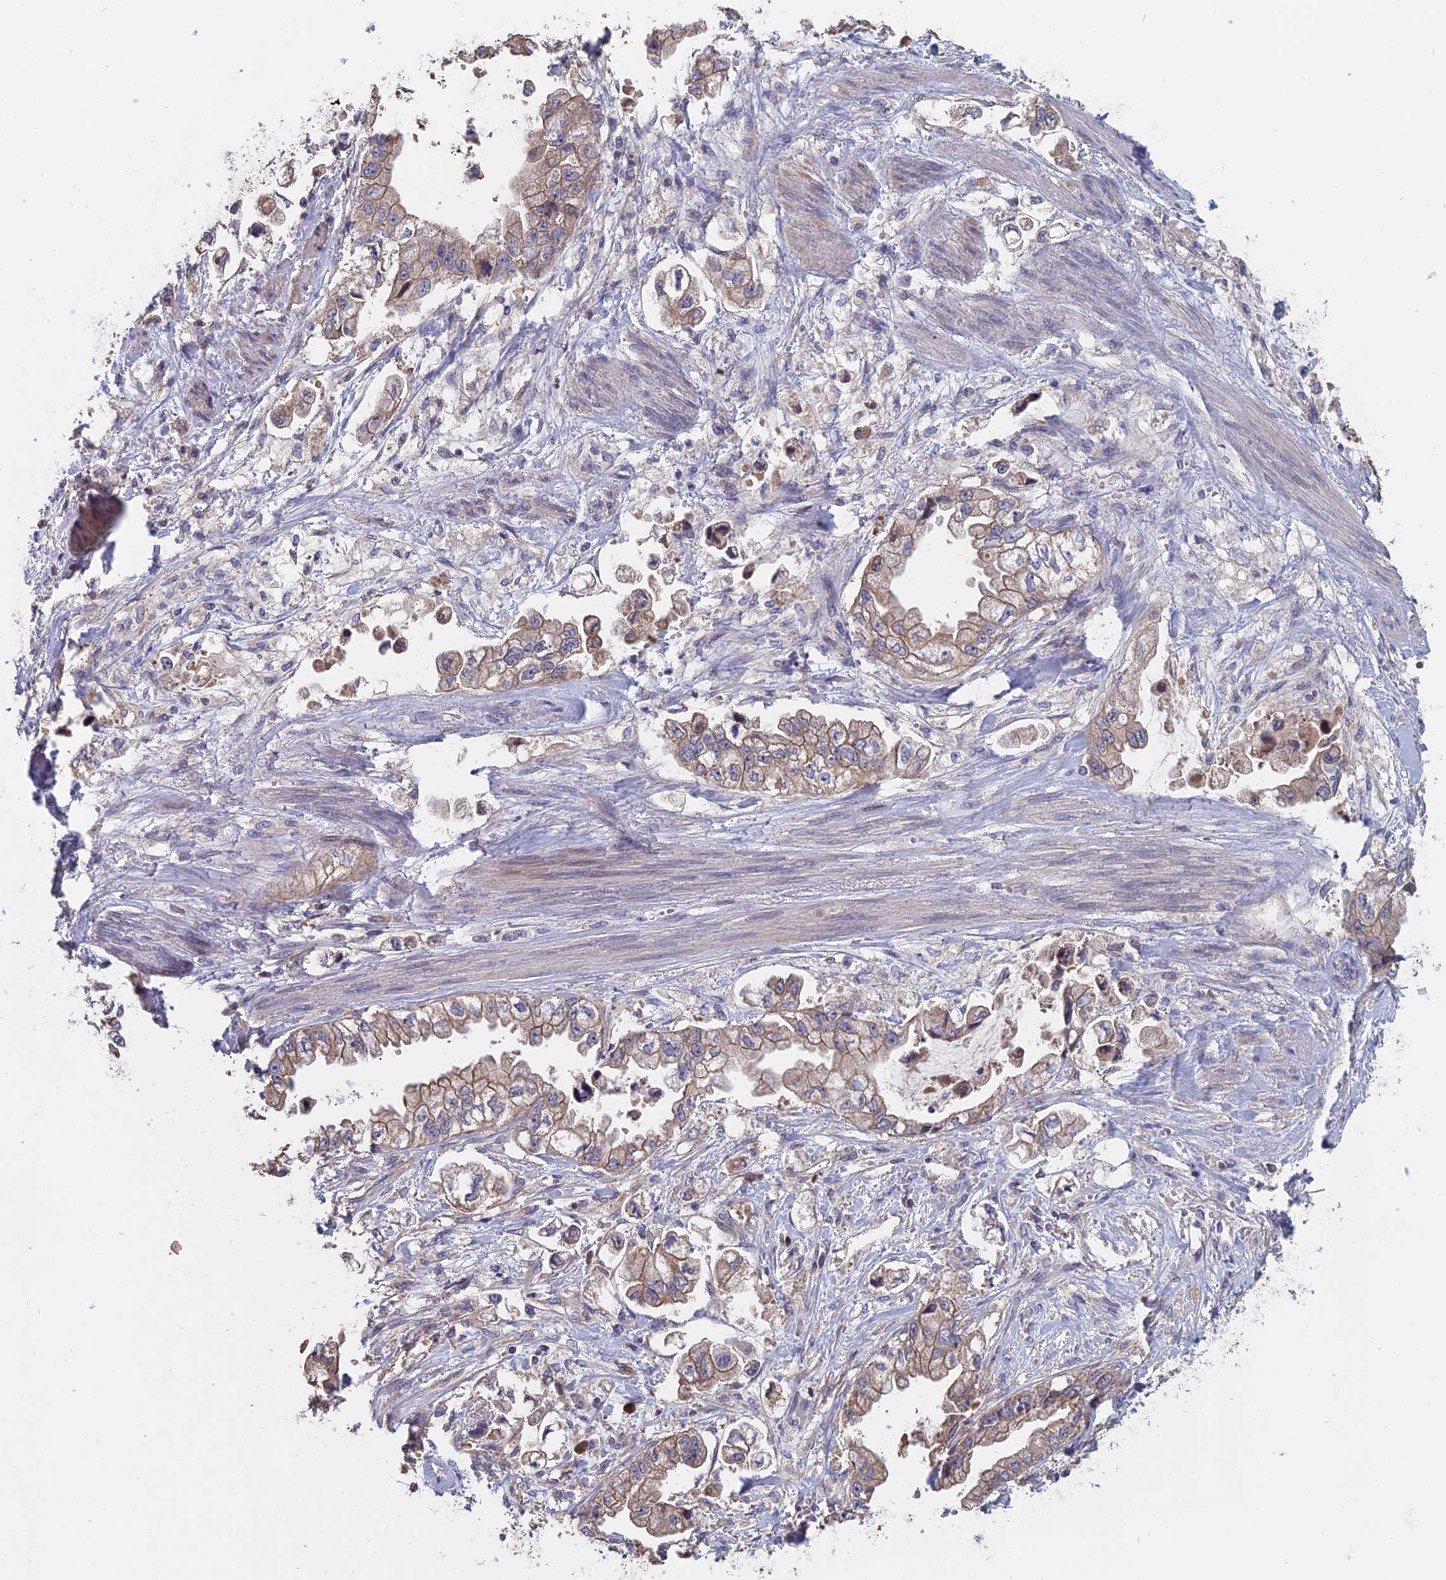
{"staining": {"intensity": "weak", "quantity": "25%-75%", "location": "cytoplasmic/membranous"}, "tissue": "stomach cancer", "cell_type": "Tumor cells", "image_type": "cancer", "snomed": [{"axis": "morphology", "description": "Adenocarcinoma, NOS"}, {"axis": "topography", "description": "Stomach"}], "caption": "Weak cytoplasmic/membranous protein staining is present in approximately 25%-75% of tumor cells in adenocarcinoma (stomach). Using DAB (3,3'-diaminobenzidine) (brown) and hematoxylin (blue) stains, captured at high magnification using brightfield microscopy.", "gene": "SLC33A1", "patient": {"sex": "male", "age": 62}}